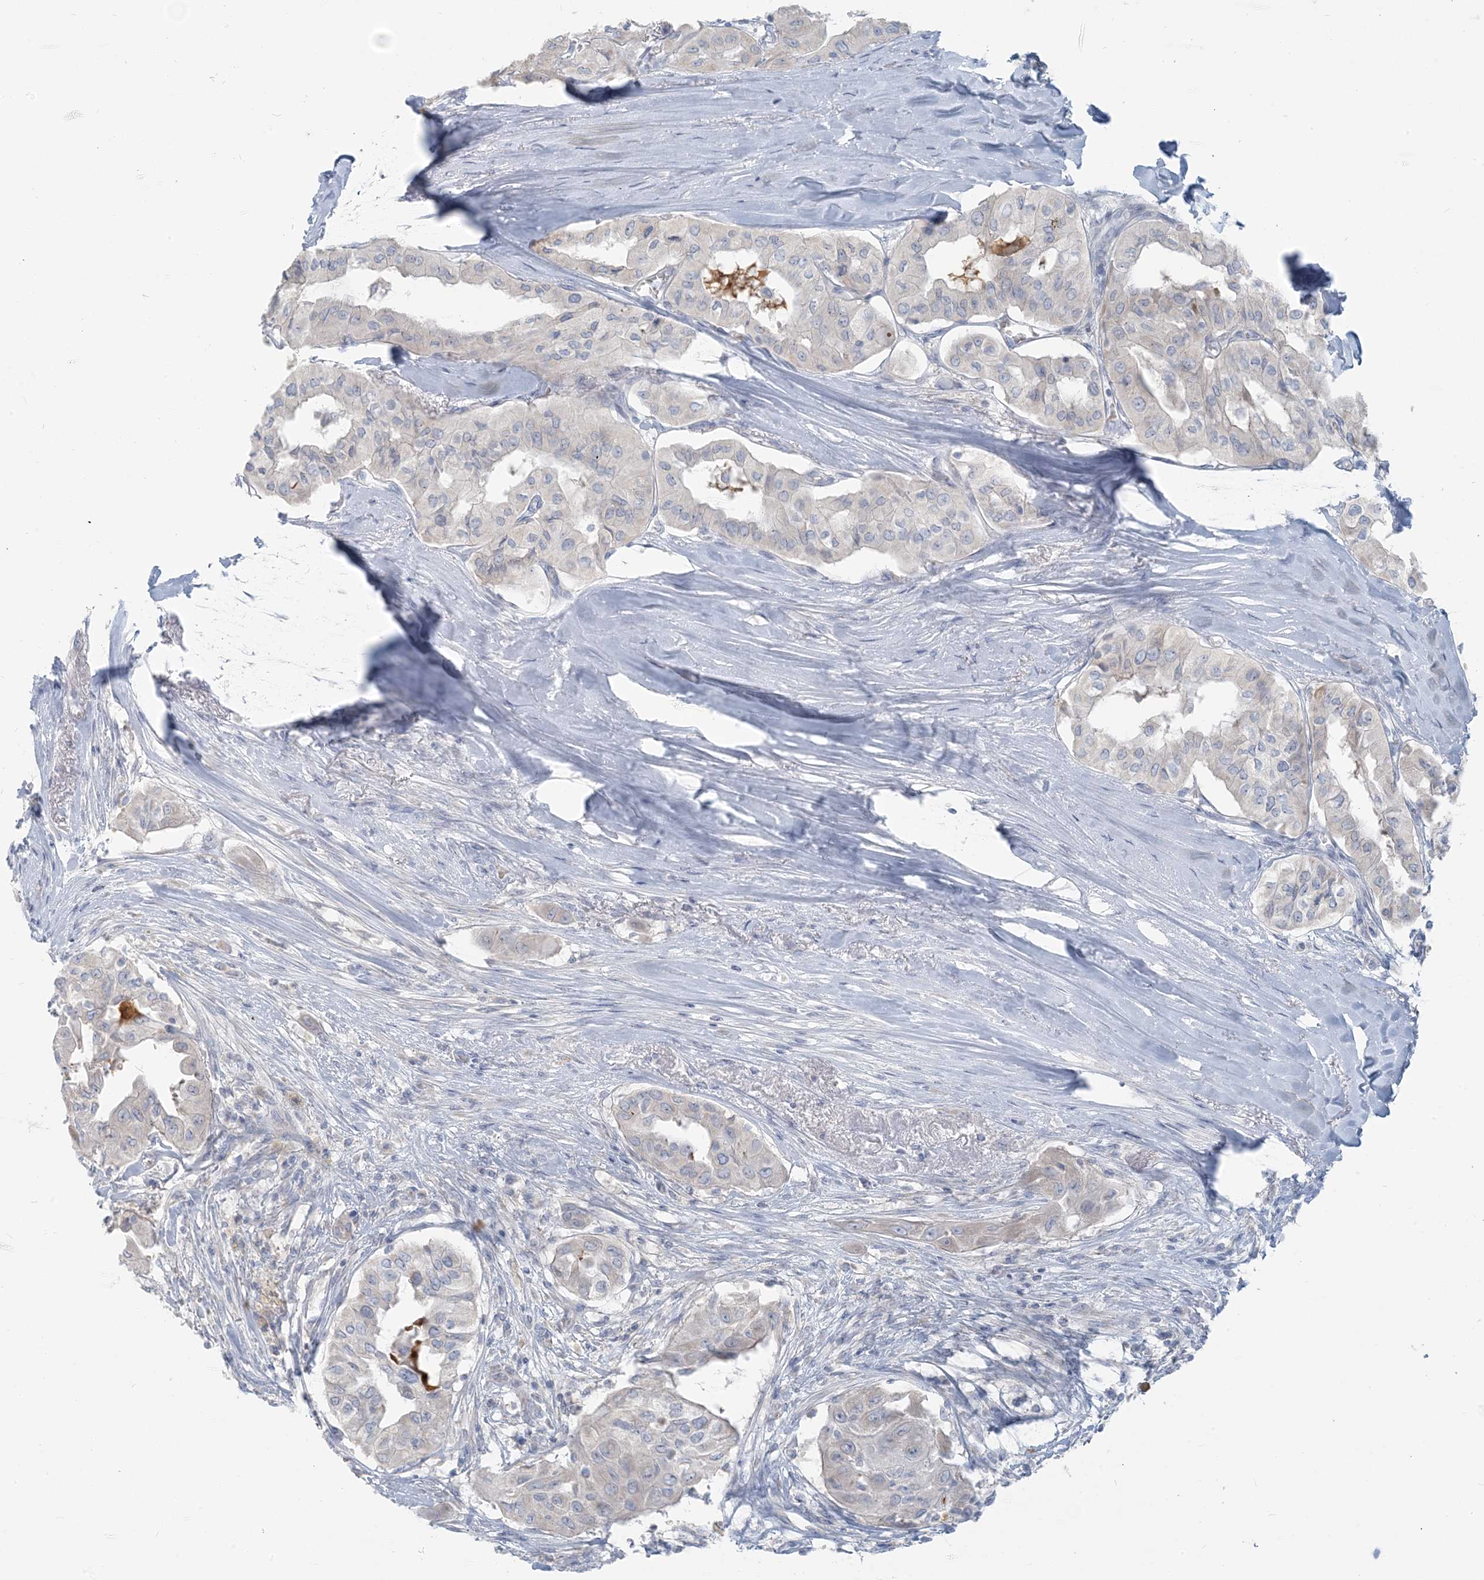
{"staining": {"intensity": "negative", "quantity": "none", "location": "none"}, "tissue": "thyroid cancer", "cell_type": "Tumor cells", "image_type": "cancer", "snomed": [{"axis": "morphology", "description": "Papillary adenocarcinoma, NOS"}, {"axis": "topography", "description": "Thyroid gland"}], "caption": "Photomicrograph shows no significant protein expression in tumor cells of thyroid papillary adenocarcinoma.", "gene": "SCML1", "patient": {"sex": "female", "age": 59}}